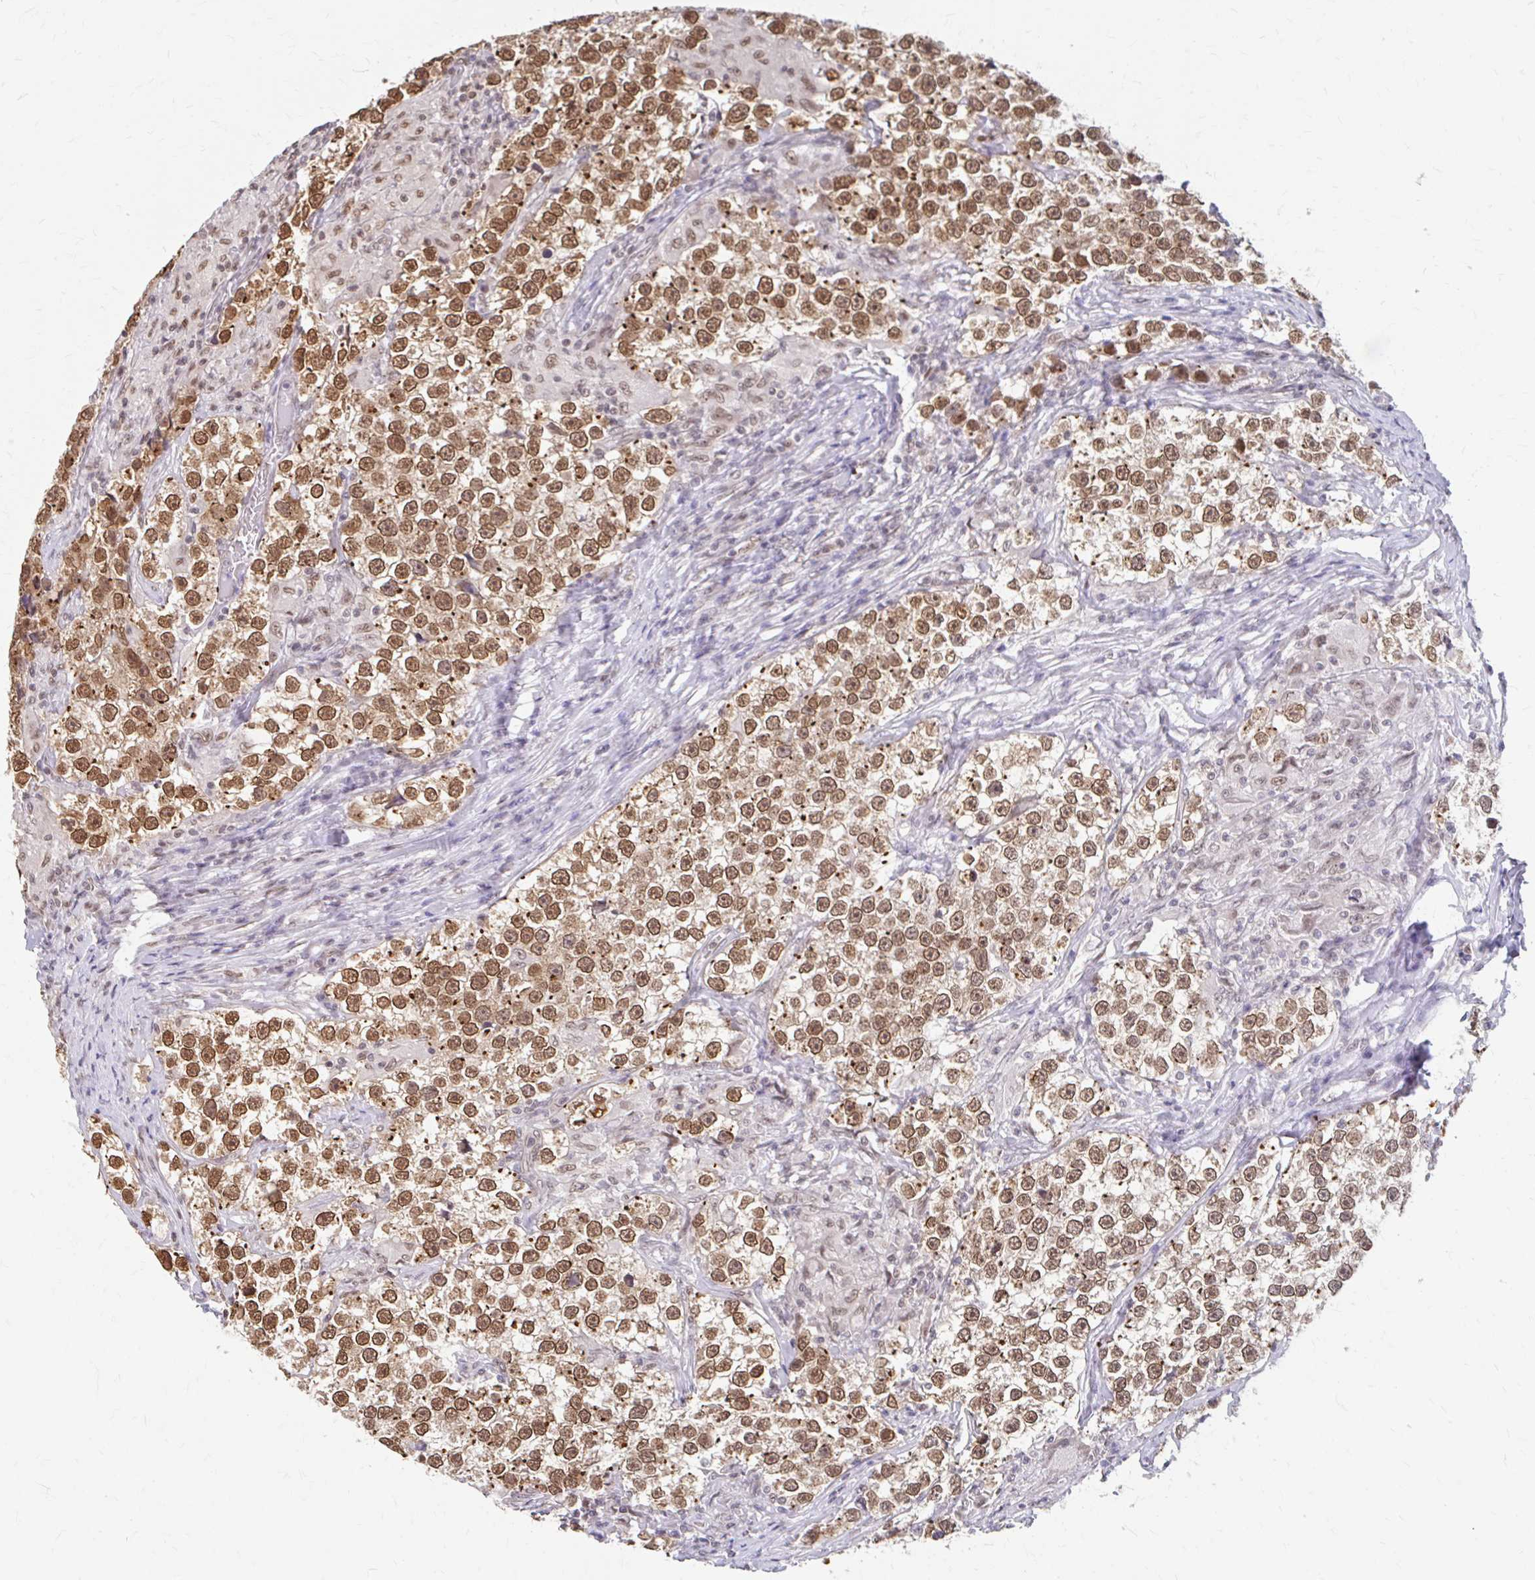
{"staining": {"intensity": "moderate", "quantity": ">75%", "location": "cytoplasmic/membranous,nuclear"}, "tissue": "testis cancer", "cell_type": "Tumor cells", "image_type": "cancer", "snomed": [{"axis": "morphology", "description": "Seminoma, NOS"}, {"axis": "topography", "description": "Testis"}], "caption": "Immunohistochemical staining of testis seminoma shows medium levels of moderate cytoplasmic/membranous and nuclear expression in approximately >75% of tumor cells.", "gene": "XPO1", "patient": {"sex": "male", "age": 46}}